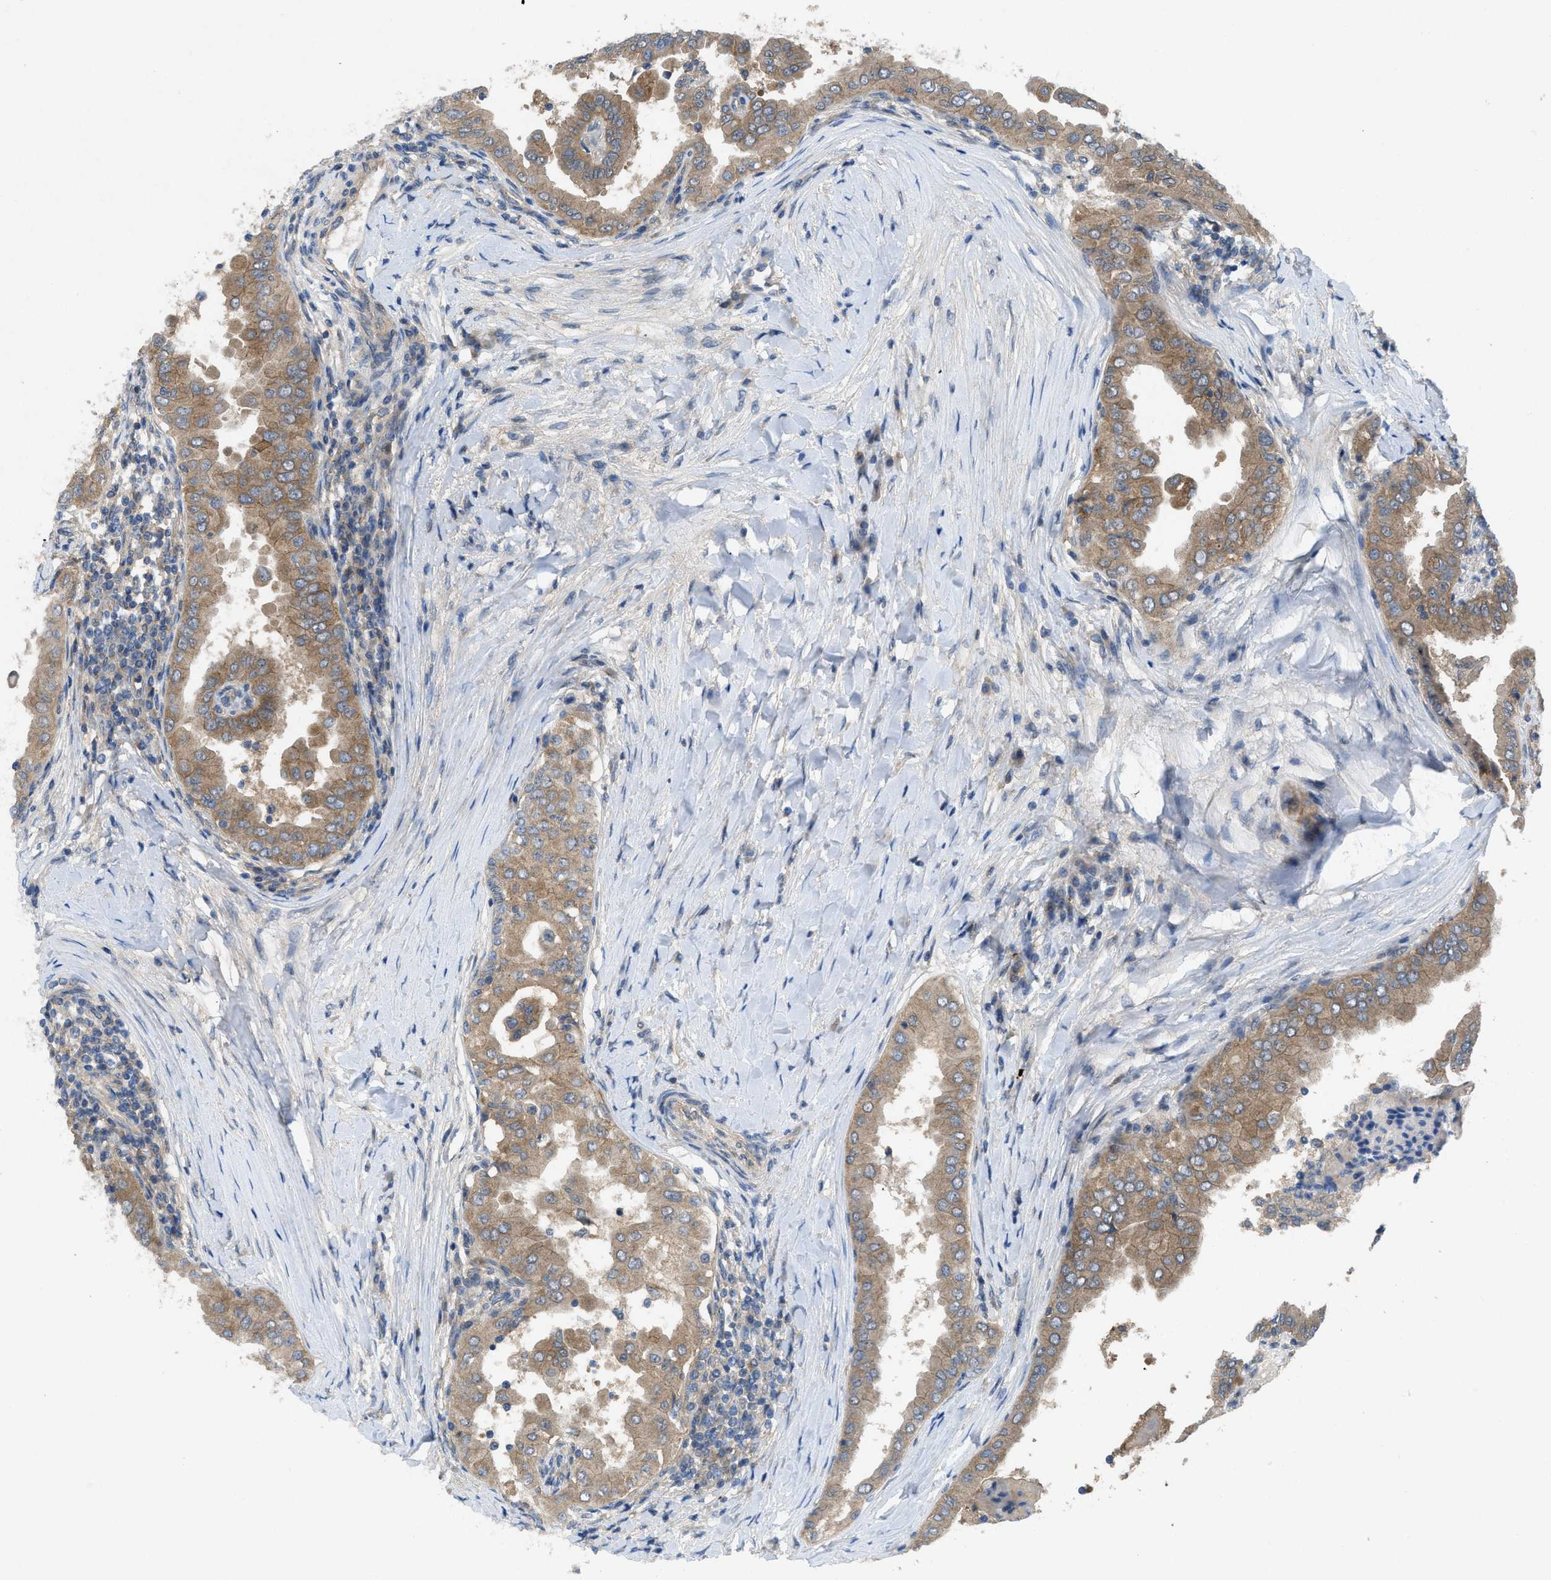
{"staining": {"intensity": "moderate", "quantity": ">75%", "location": "cytoplasmic/membranous"}, "tissue": "thyroid cancer", "cell_type": "Tumor cells", "image_type": "cancer", "snomed": [{"axis": "morphology", "description": "Papillary adenocarcinoma, NOS"}, {"axis": "topography", "description": "Thyroid gland"}], "caption": "Immunohistochemical staining of papillary adenocarcinoma (thyroid) displays medium levels of moderate cytoplasmic/membranous staining in approximately >75% of tumor cells.", "gene": "PANX1", "patient": {"sex": "male", "age": 33}}